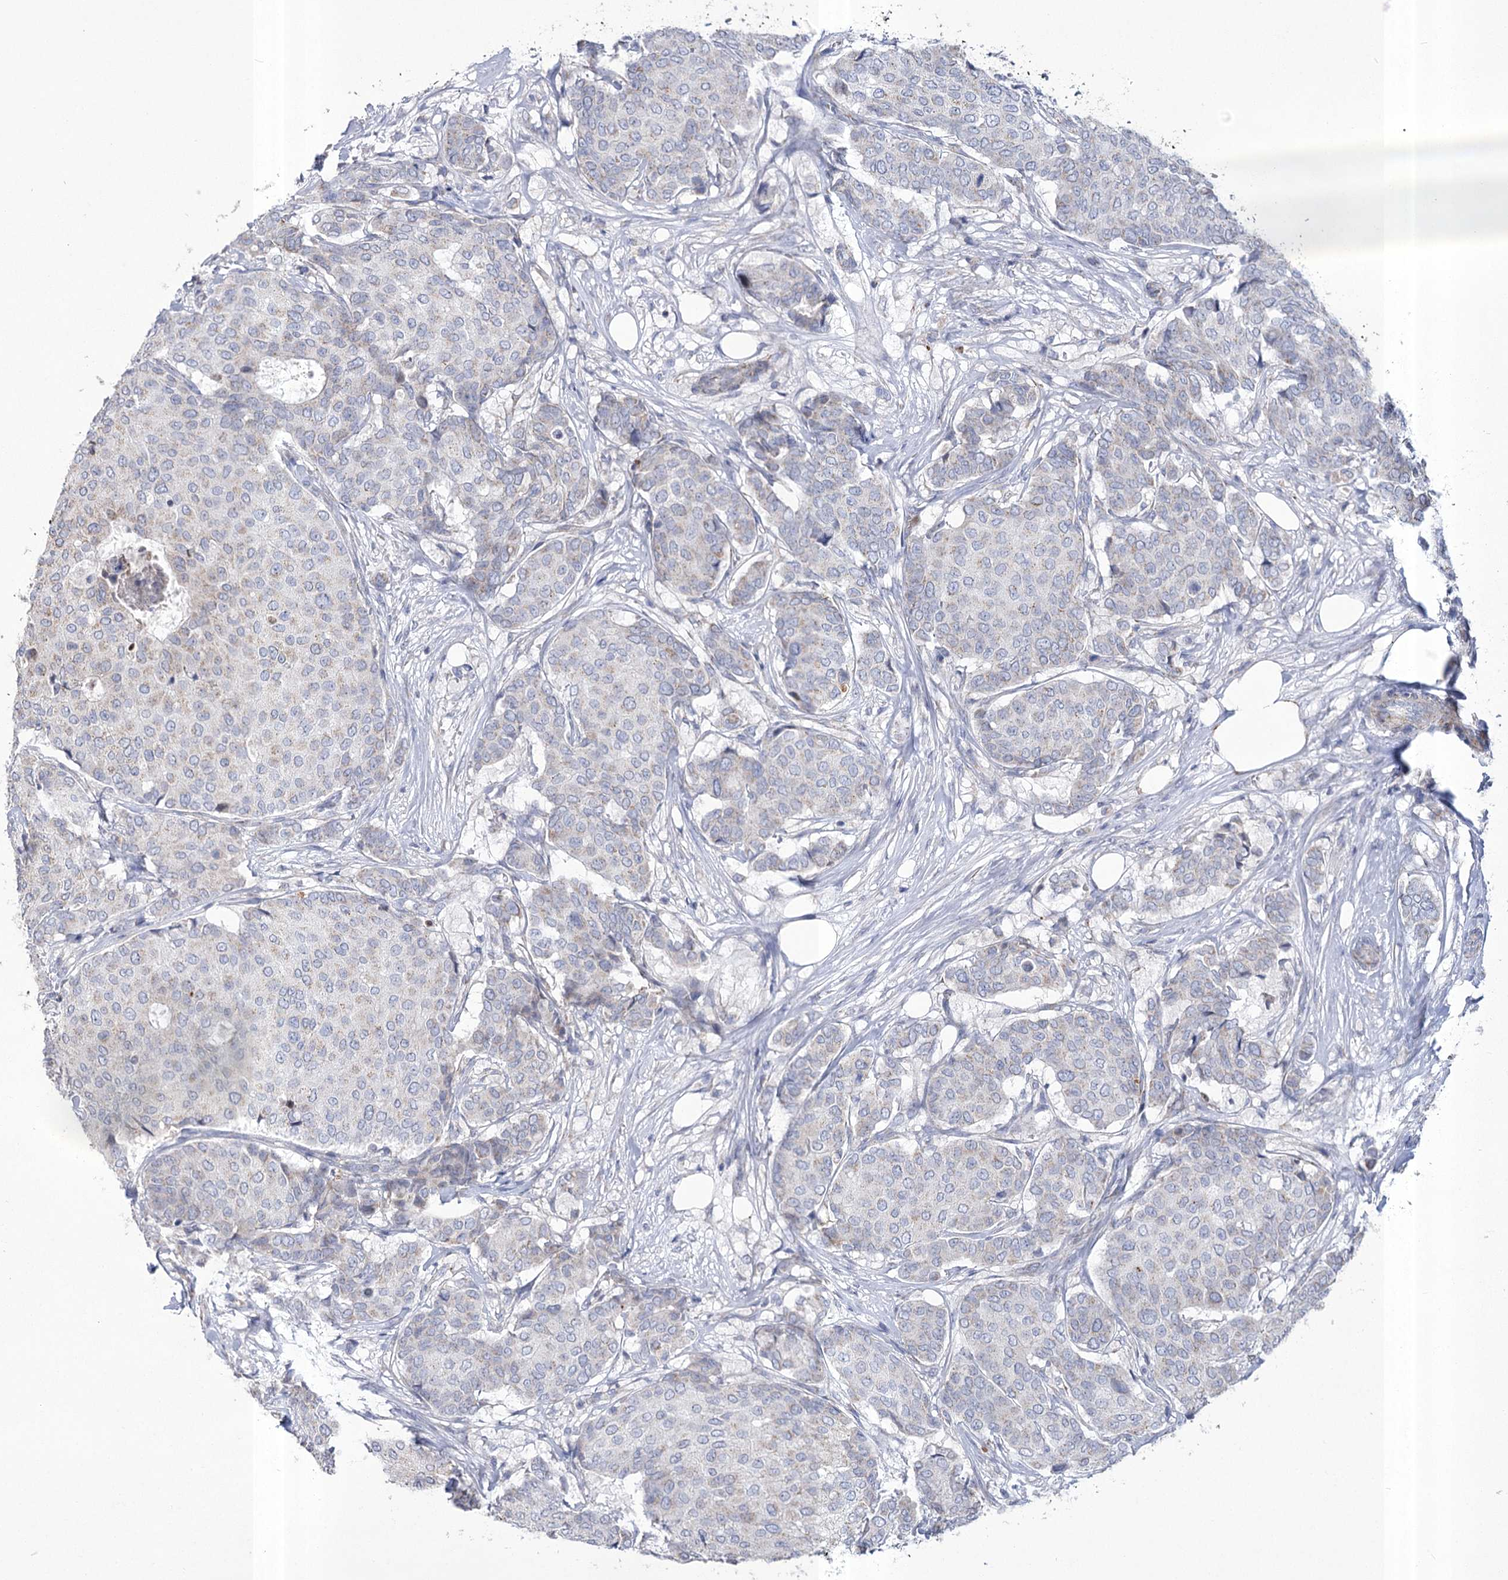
{"staining": {"intensity": "negative", "quantity": "none", "location": "none"}, "tissue": "breast cancer", "cell_type": "Tumor cells", "image_type": "cancer", "snomed": [{"axis": "morphology", "description": "Duct carcinoma"}, {"axis": "topography", "description": "Breast"}], "caption": "Photomicrograph shows no protein positivity in tumor cells of infiltrating ductal carcinoma (breast) tissue.", "gene": "PDHB", "patient": {"sex": "female", "age": 75}}